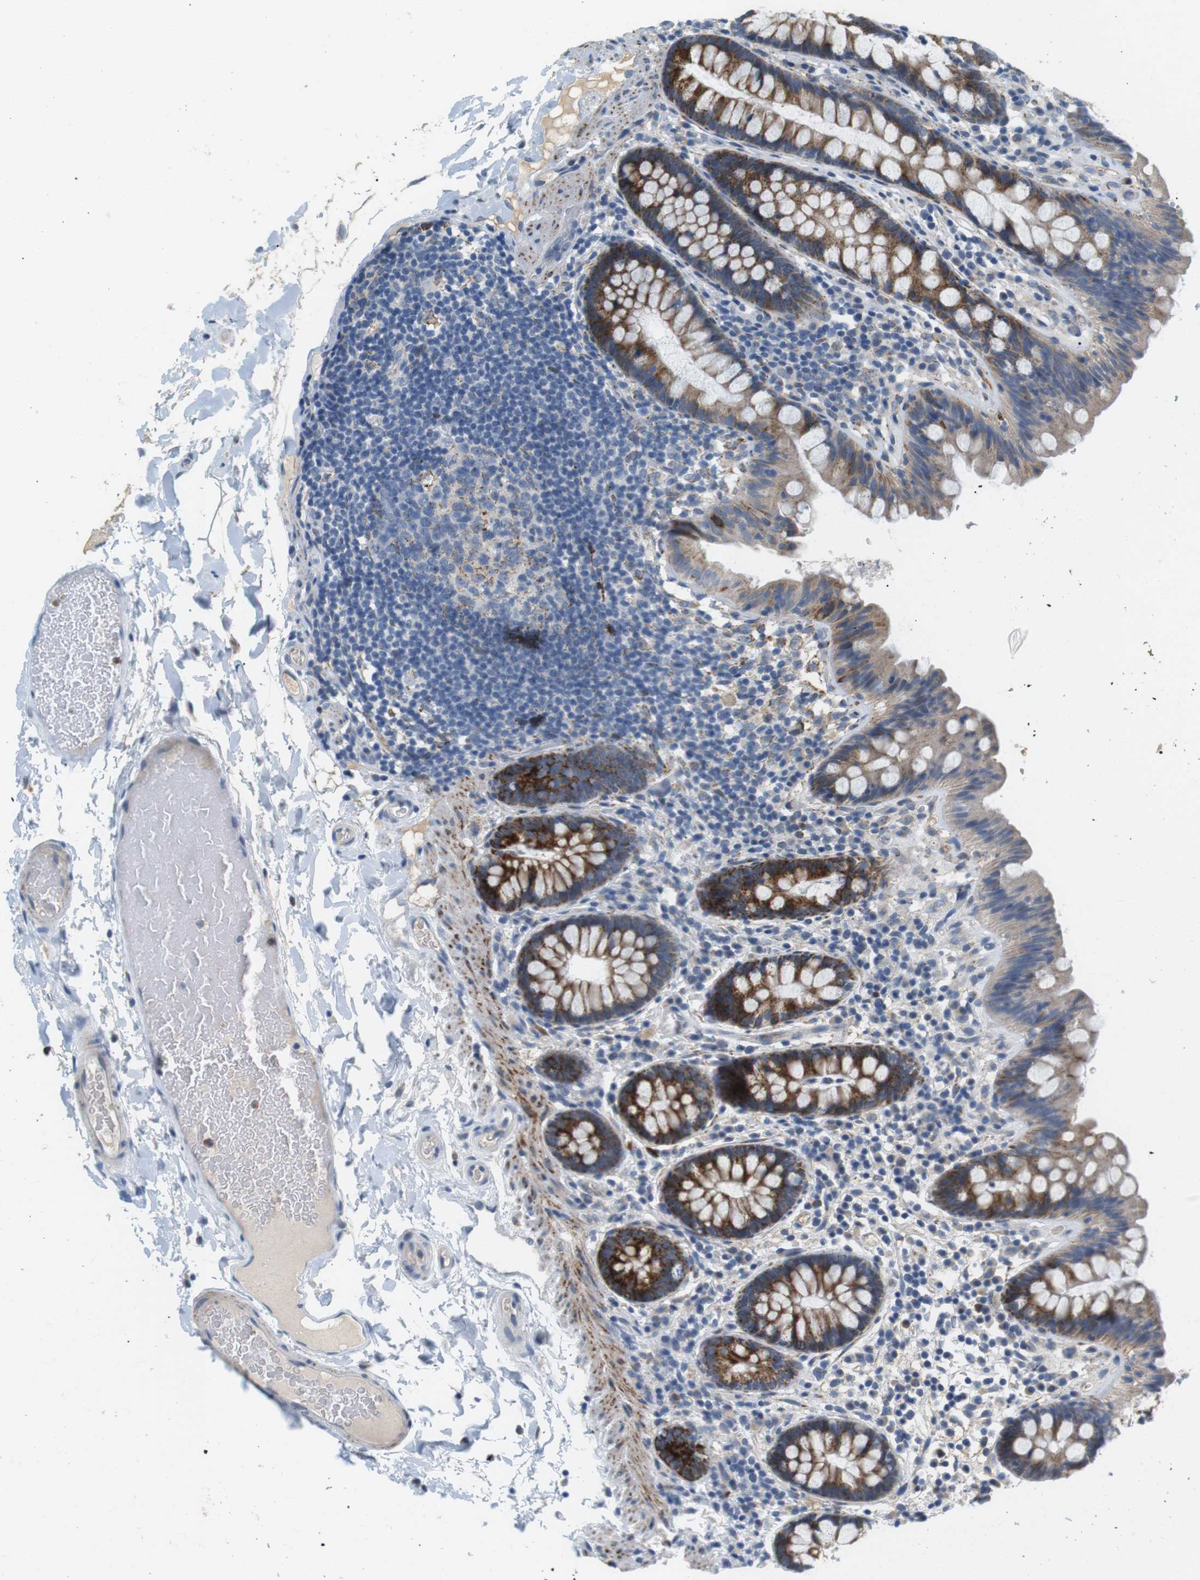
{"staining": {"intensity": "weak", "quantity": "25%-75%", "location": "cytoplasmic/membranous"}, "tissue": "colon", "cell_type": "Endothelial cells", "image_type": "normal", "snomed": [{"axis": "morphology", "description": "Normal tissue, NOS"}, {"axis": "topography", "description": "Colon"}], "caption": "Immunohistochemistry (IHC) image of normal human colon stained for a protein (brown), which exhibits low levels of weak cytoplasmic/membranous staining in approximately 25%-75% of endothelial cells.", "gene": "CD300E", "patient": {"sex": "female", "age": 80}}